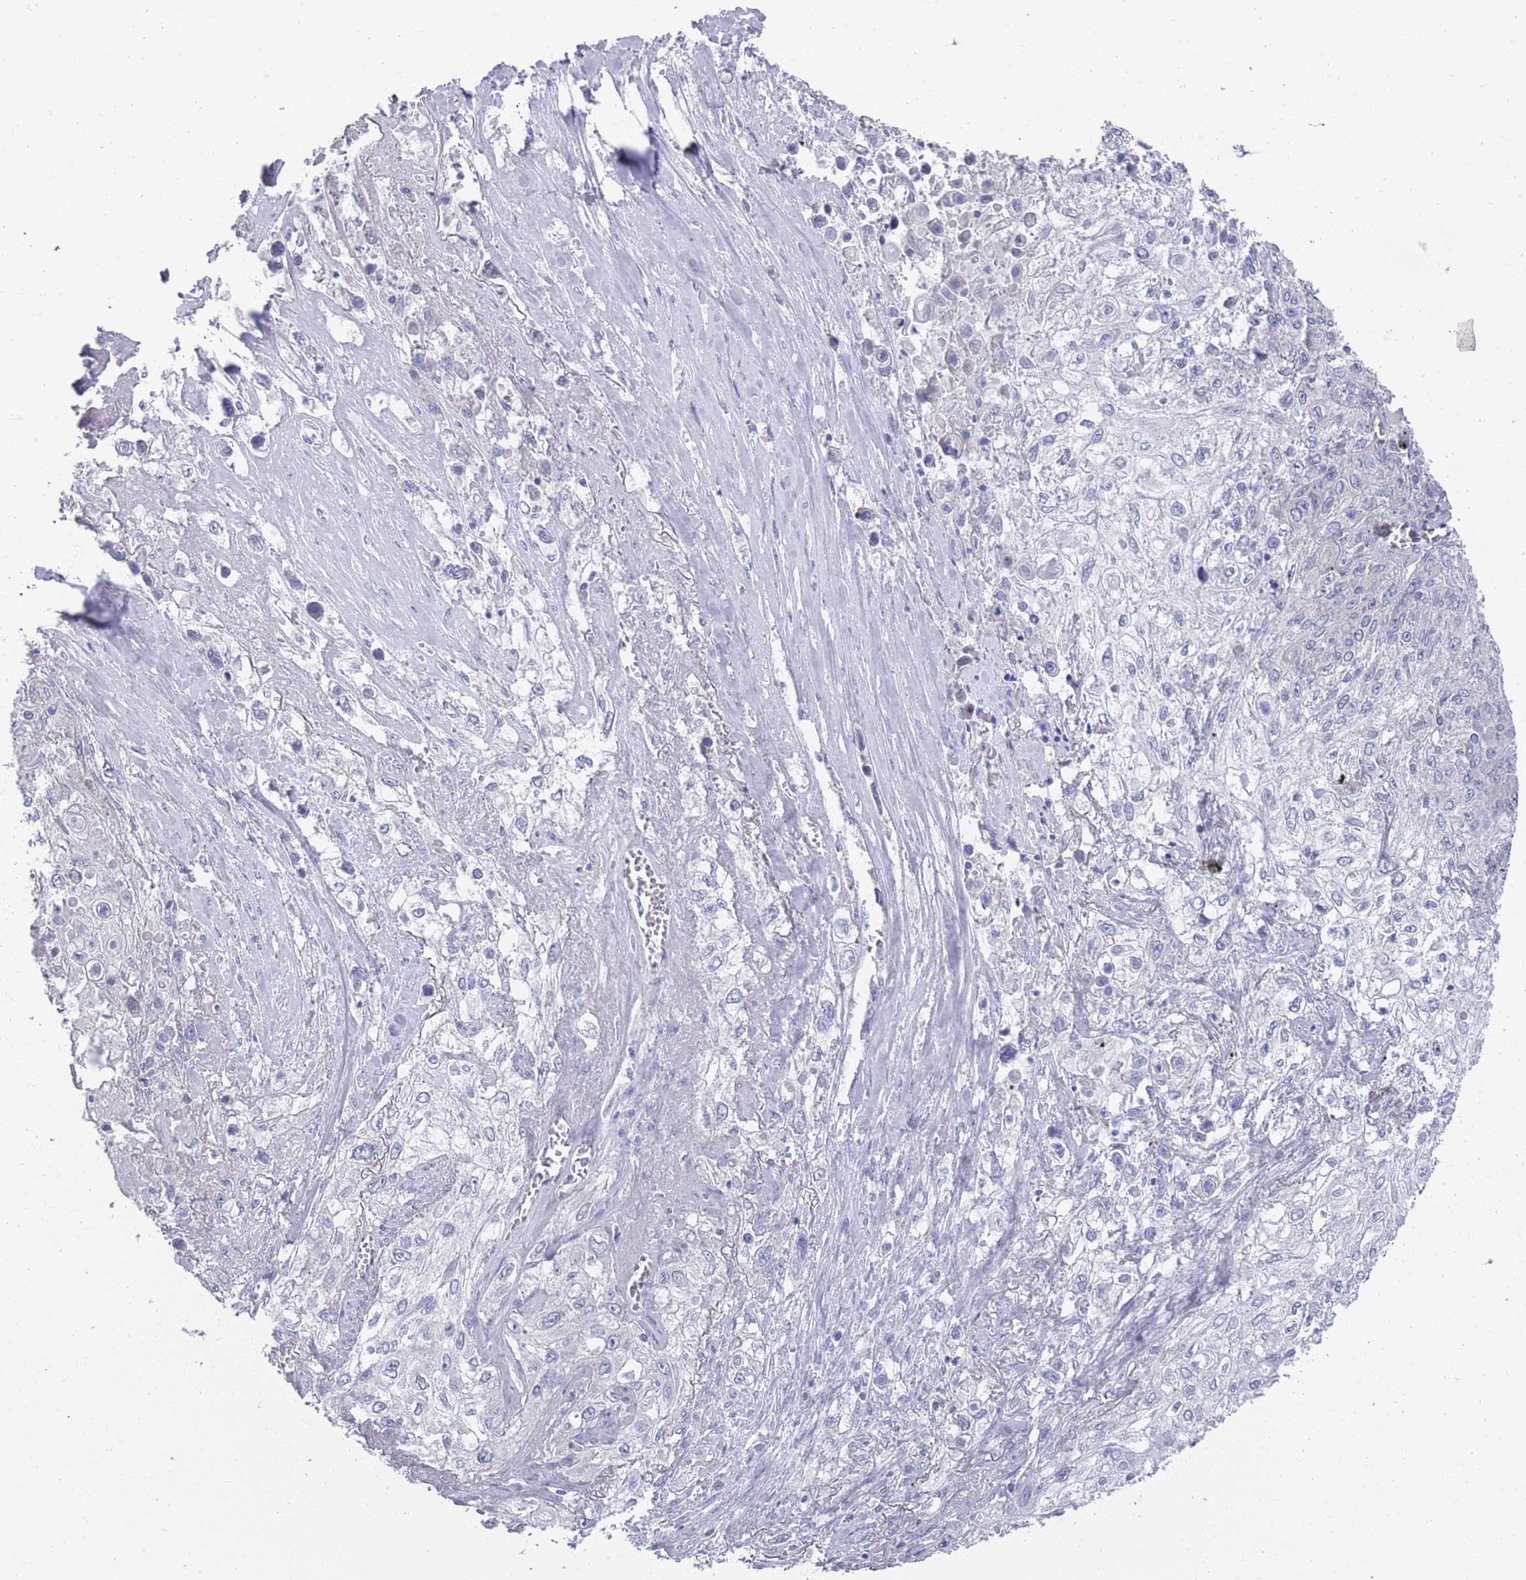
{"staining": {"intensity": "negative", "quantity": "none", "location": "none"}, "tissue": "lung cancer", "cell_type": "Tumor cells", "image_type": "cancer", "snomed": [{"axis": "morphology", "description": "Squamous cell carcinoma, NOS"}, {"axis": "topography", "description": "Lung"}], "caption": "Lung cancer (squamous cell carcinoma) was stained to show a protein in brown. There is no significant positivity in tumor cells. (Stains: DAB IHC with hematoxylin counter stain, Microscopy: brightfield microscopy at high magnification).", "gene": "PIGU", "patient": {"sex": "female", "age": 69}}